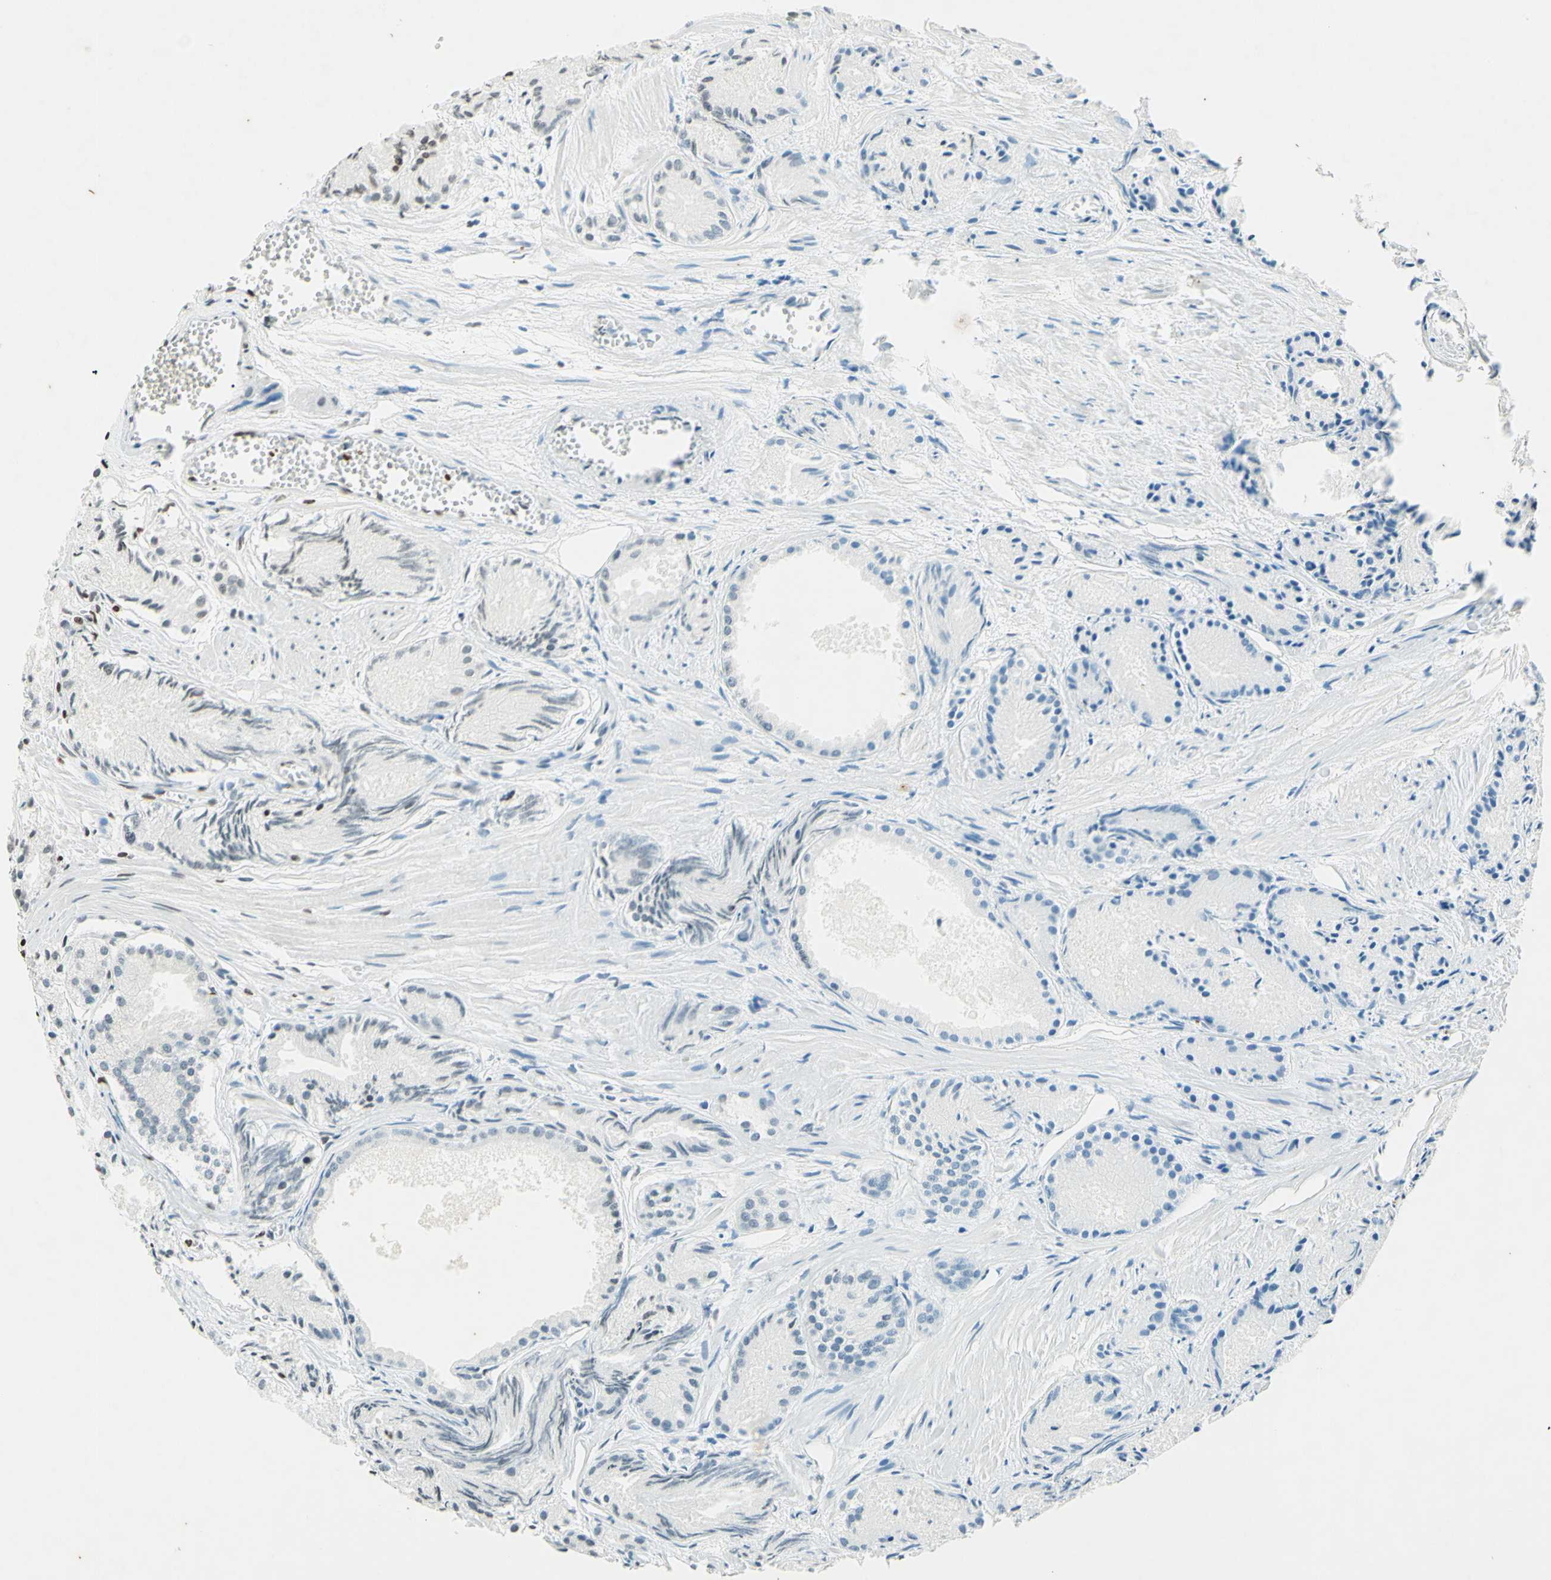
{"staining": {"intensity": "weak", "quantity": "<25%", "location": "nuclear"}, "tissue": "prostate cancer", "cell_type": "Tumor cells", "image_type": "cancer", "snomed": [{"axis": "morphology", "description": "Adenocarcinoma, Low grade"}, {"axis": "topography", "description": "Prostate"}], "caption": "Prostate low-grade adenocarcinoma stained for a protein using immunohistochemistry (IHC) demonstrates no staining tumor cells.", "gene": "MSH2", "patient": {"sex": "male", "age": 72}}